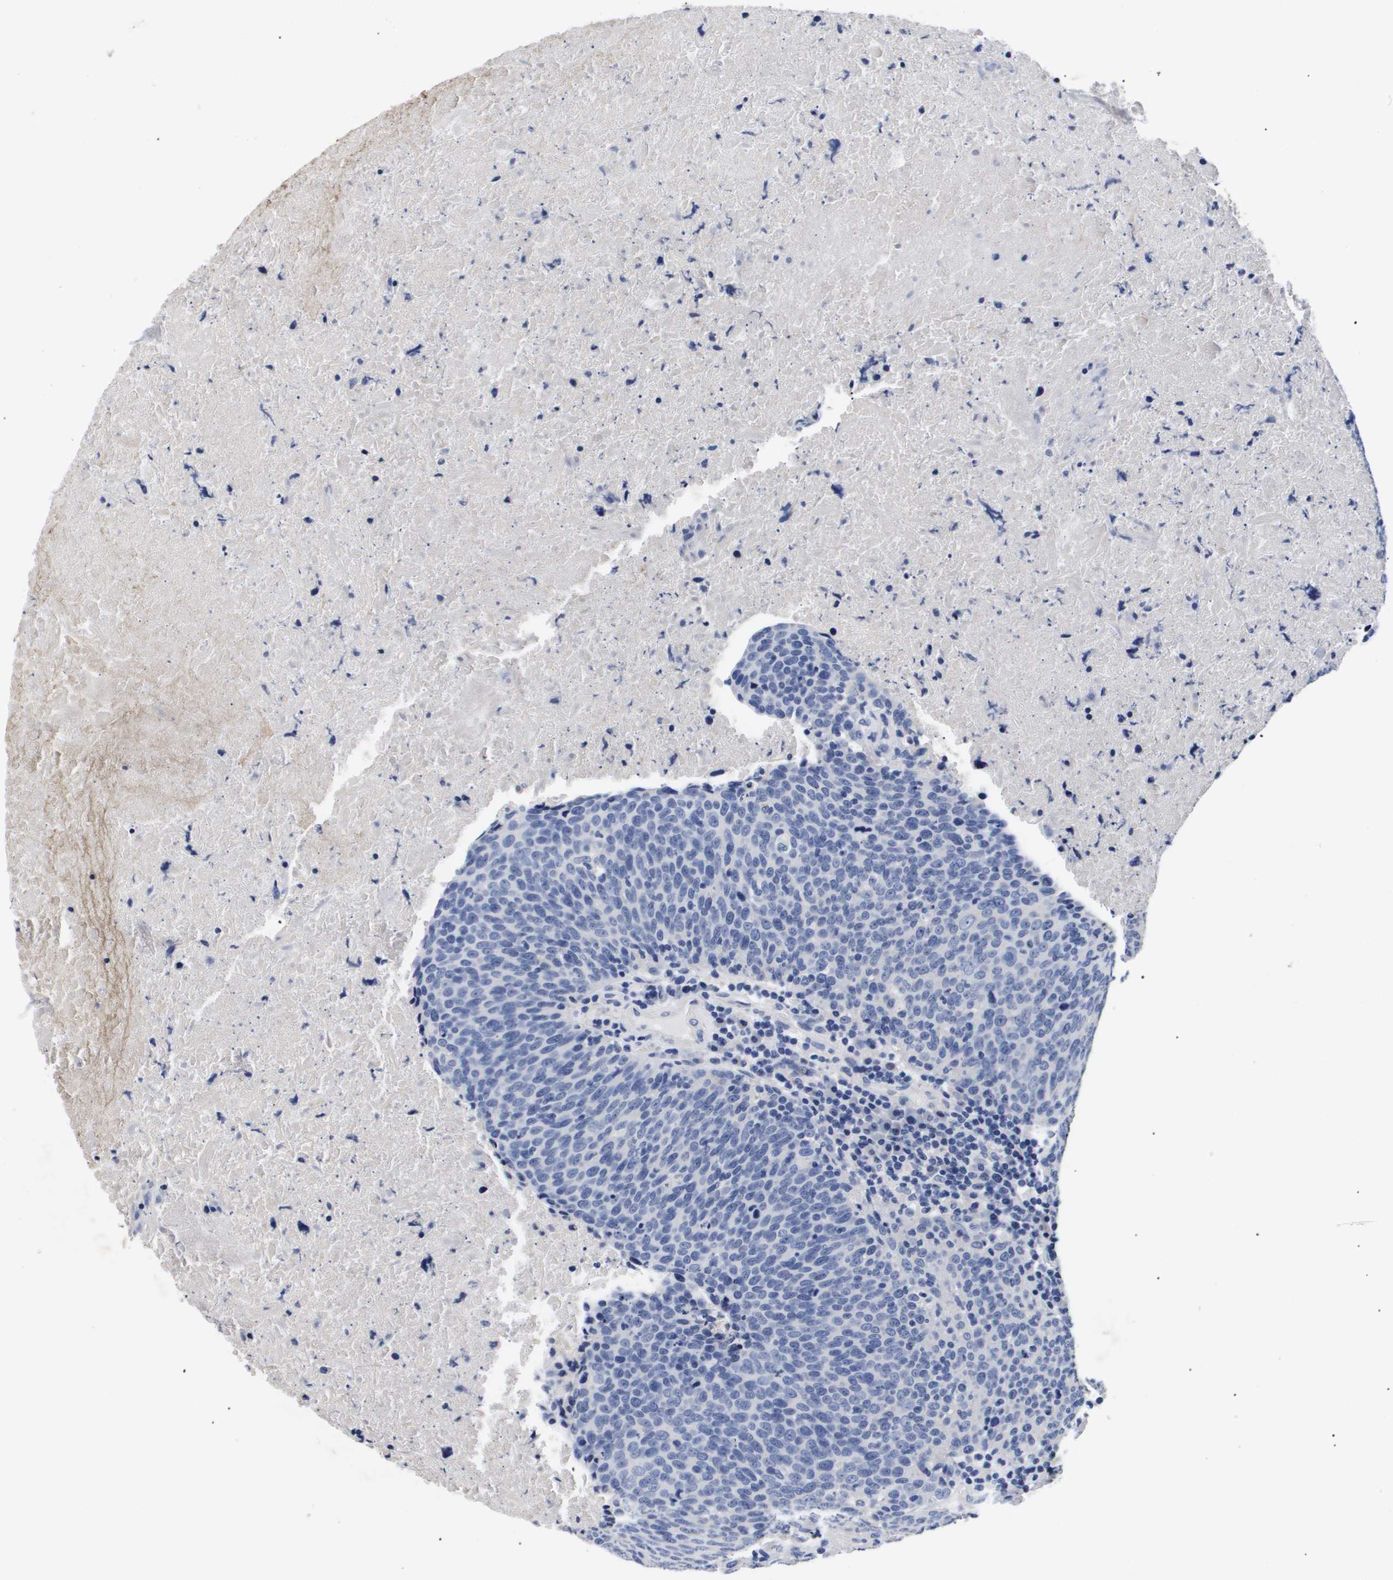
{"staining": {"intensity": "negative", "quantity": "none", "location": "none"}, "tissue": "head and neck cancer", "cell_type": "Tumor cells", "image_type": "cancer", "snomed": [{"axis": "morphology", "description": "Squamous cell carcinoma, NOS"}, {"axis": "morphology", "description": "Squamous cell carcinoma, metastatic, NOS"}, {"axis": "topography", "description": "Lymph node"}, {"axis": "topography", "description": "Head-Neck"}], "caption": "Immunohistochemical staining of head and neck metastatic squamous cell carcinoma demonstrates no significant positivity in tumor cells.", "gene": "ATP6V0A4", "patient": {"sex": "male", "age": 62}}